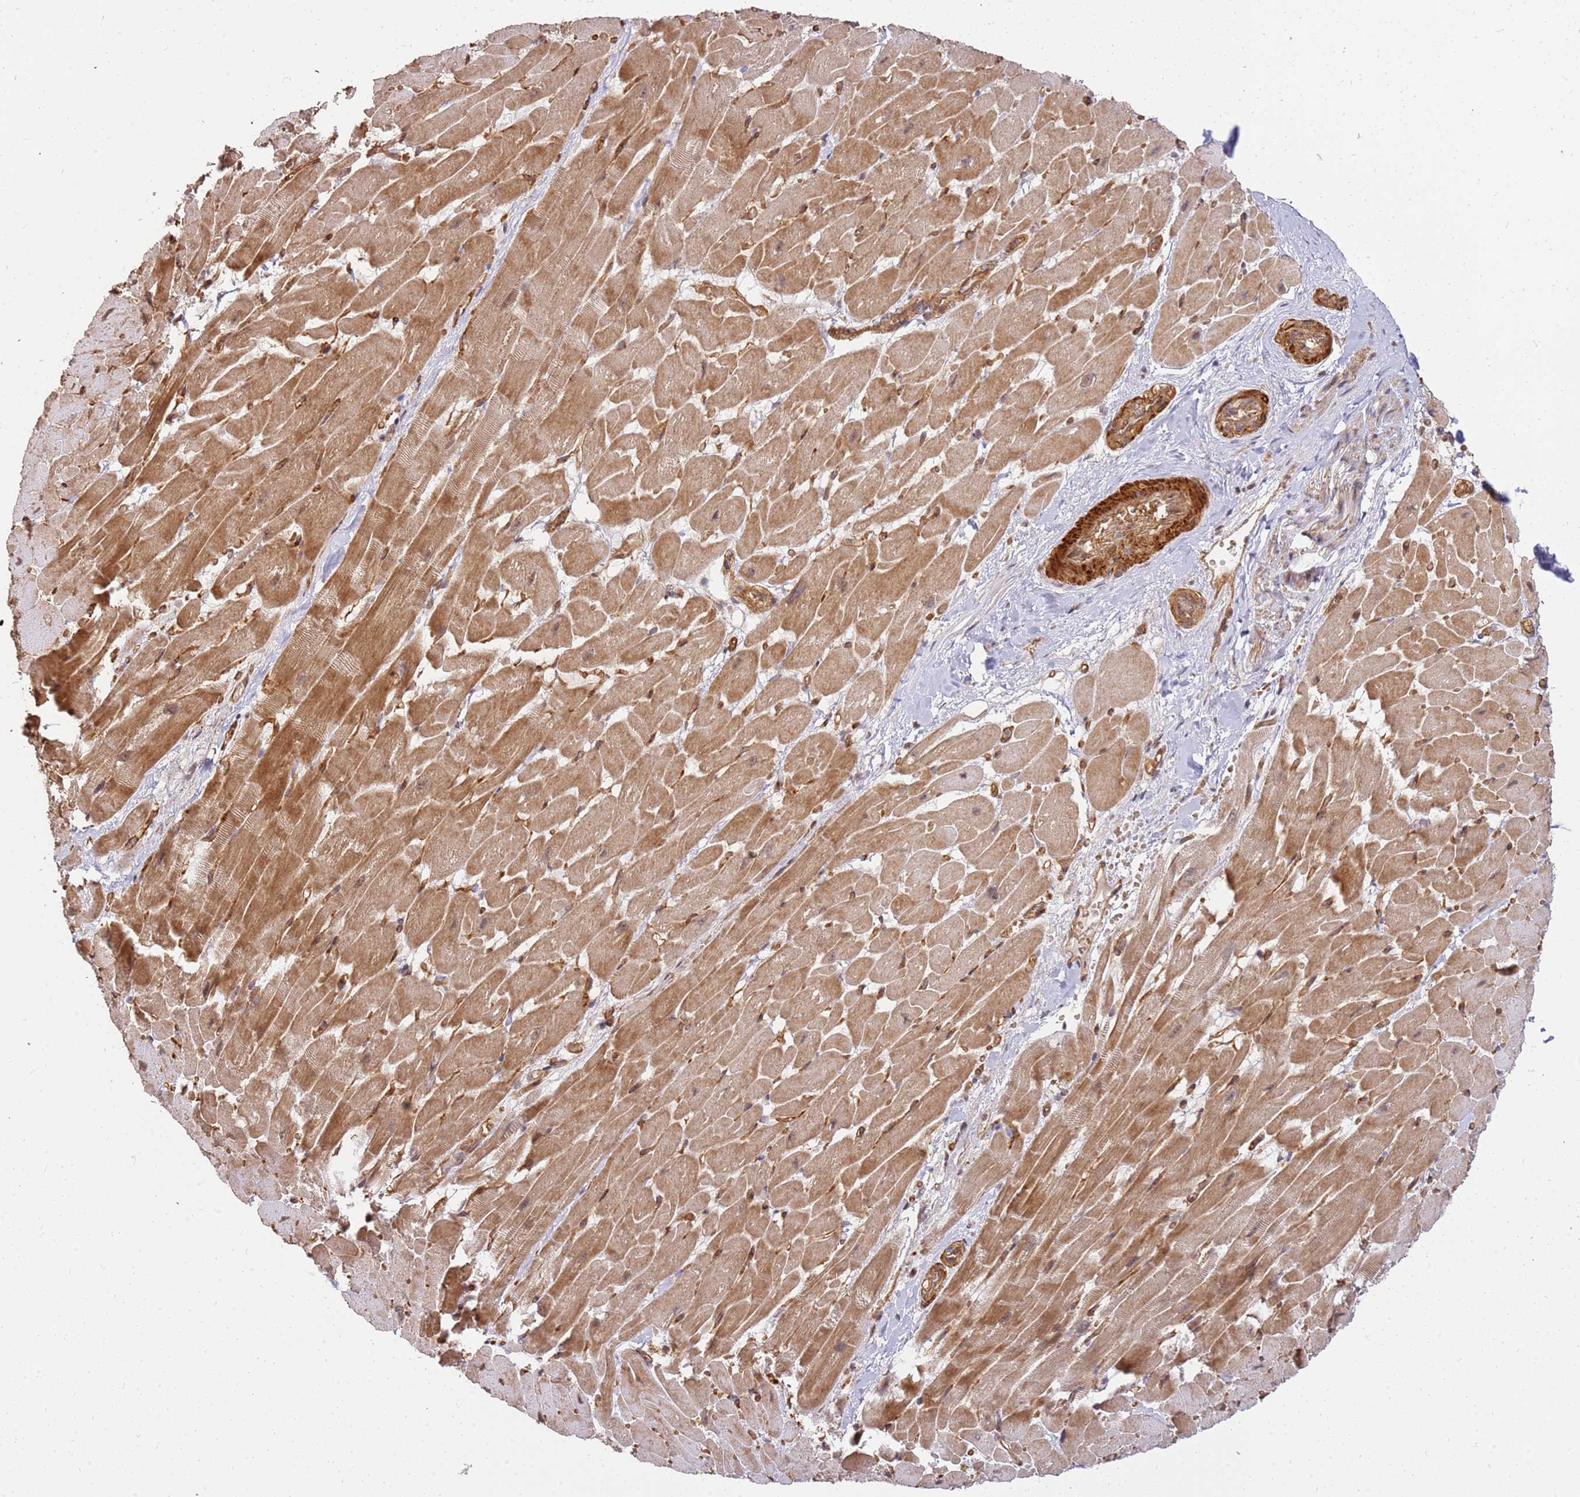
{"staining": {"intensity": "moderate", "quantity": ">75%", "location": "cytoplasmic/membranous"}, "tissue": "heart muscle", "cell_type": "Cardiomyocytes", "image_type": "normal", "snomed": [{"axis": "morphology", "description": "Normal tissue, NOS"}, {"axis": "topography", "description": "Heart"}], "caption": "Cardiomyocytes show medium levels of moderate cytoplasmic/membranous positivity in approximately >75% of cells in benign heart muscle.", "gene": "ST18", "patient": {"sex": "male", "age": 37}}